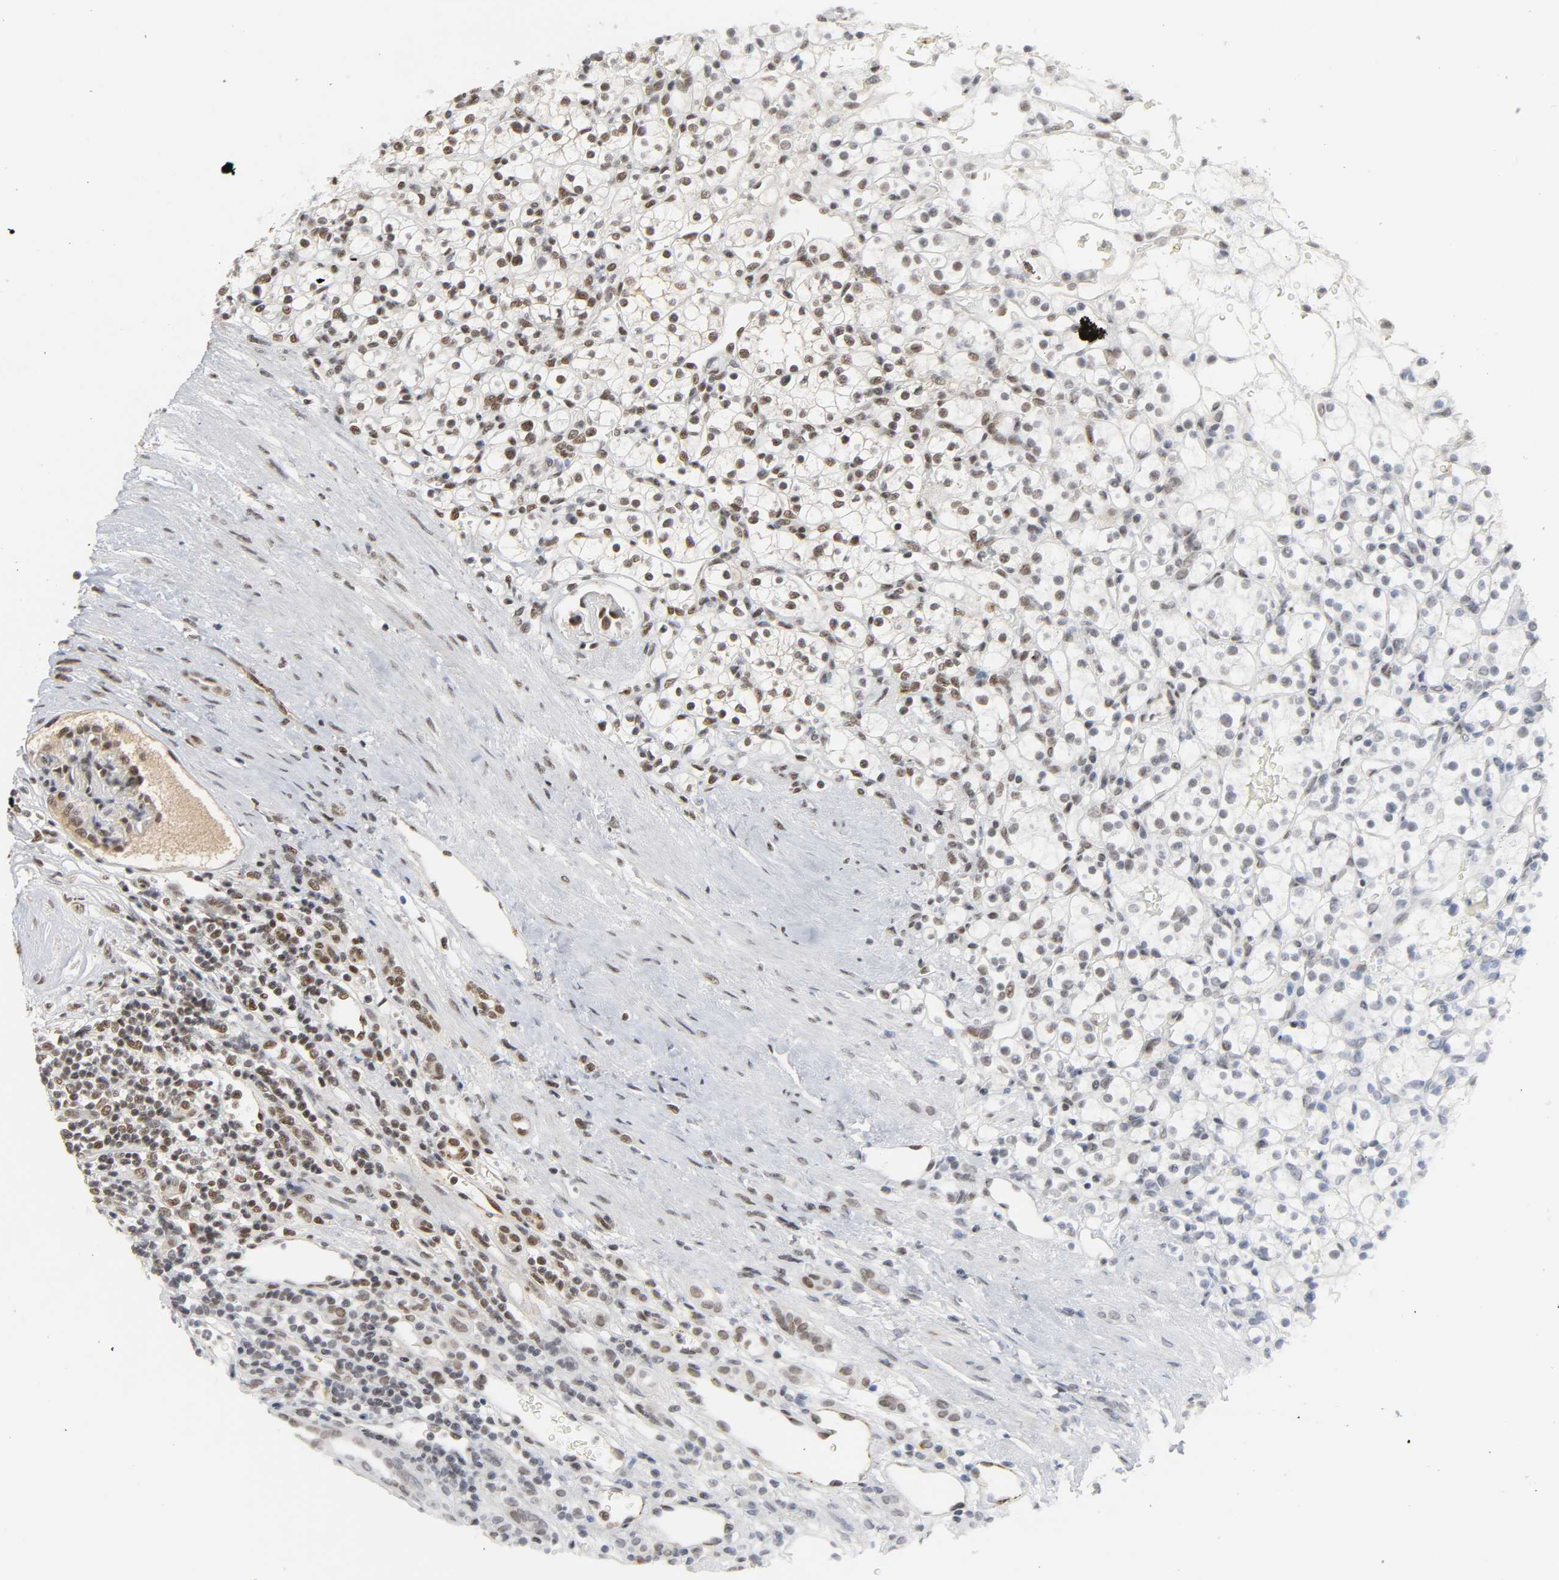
{"staining": {"intensity": "moderate", "quantity": "25%-75%", "location": "nuclear"}, "tissue": "renal cancer", "cell_type": "Tumor cells", "image_type": "cancer", "snomed": [{"axis": "morphology", "description": "Normal tissue, NOS"}, {"axis": "morphology", "description": "Adenocarcinoma, NOS"}, {"axis": "topography", "description": "Kidney"}], "caption": "A brown stain labels moderate nuclear expression of a protein in human renal cancer tumor cells.", "gene": "NCOA6", "patient": {"sex": "female", "age": 55}}